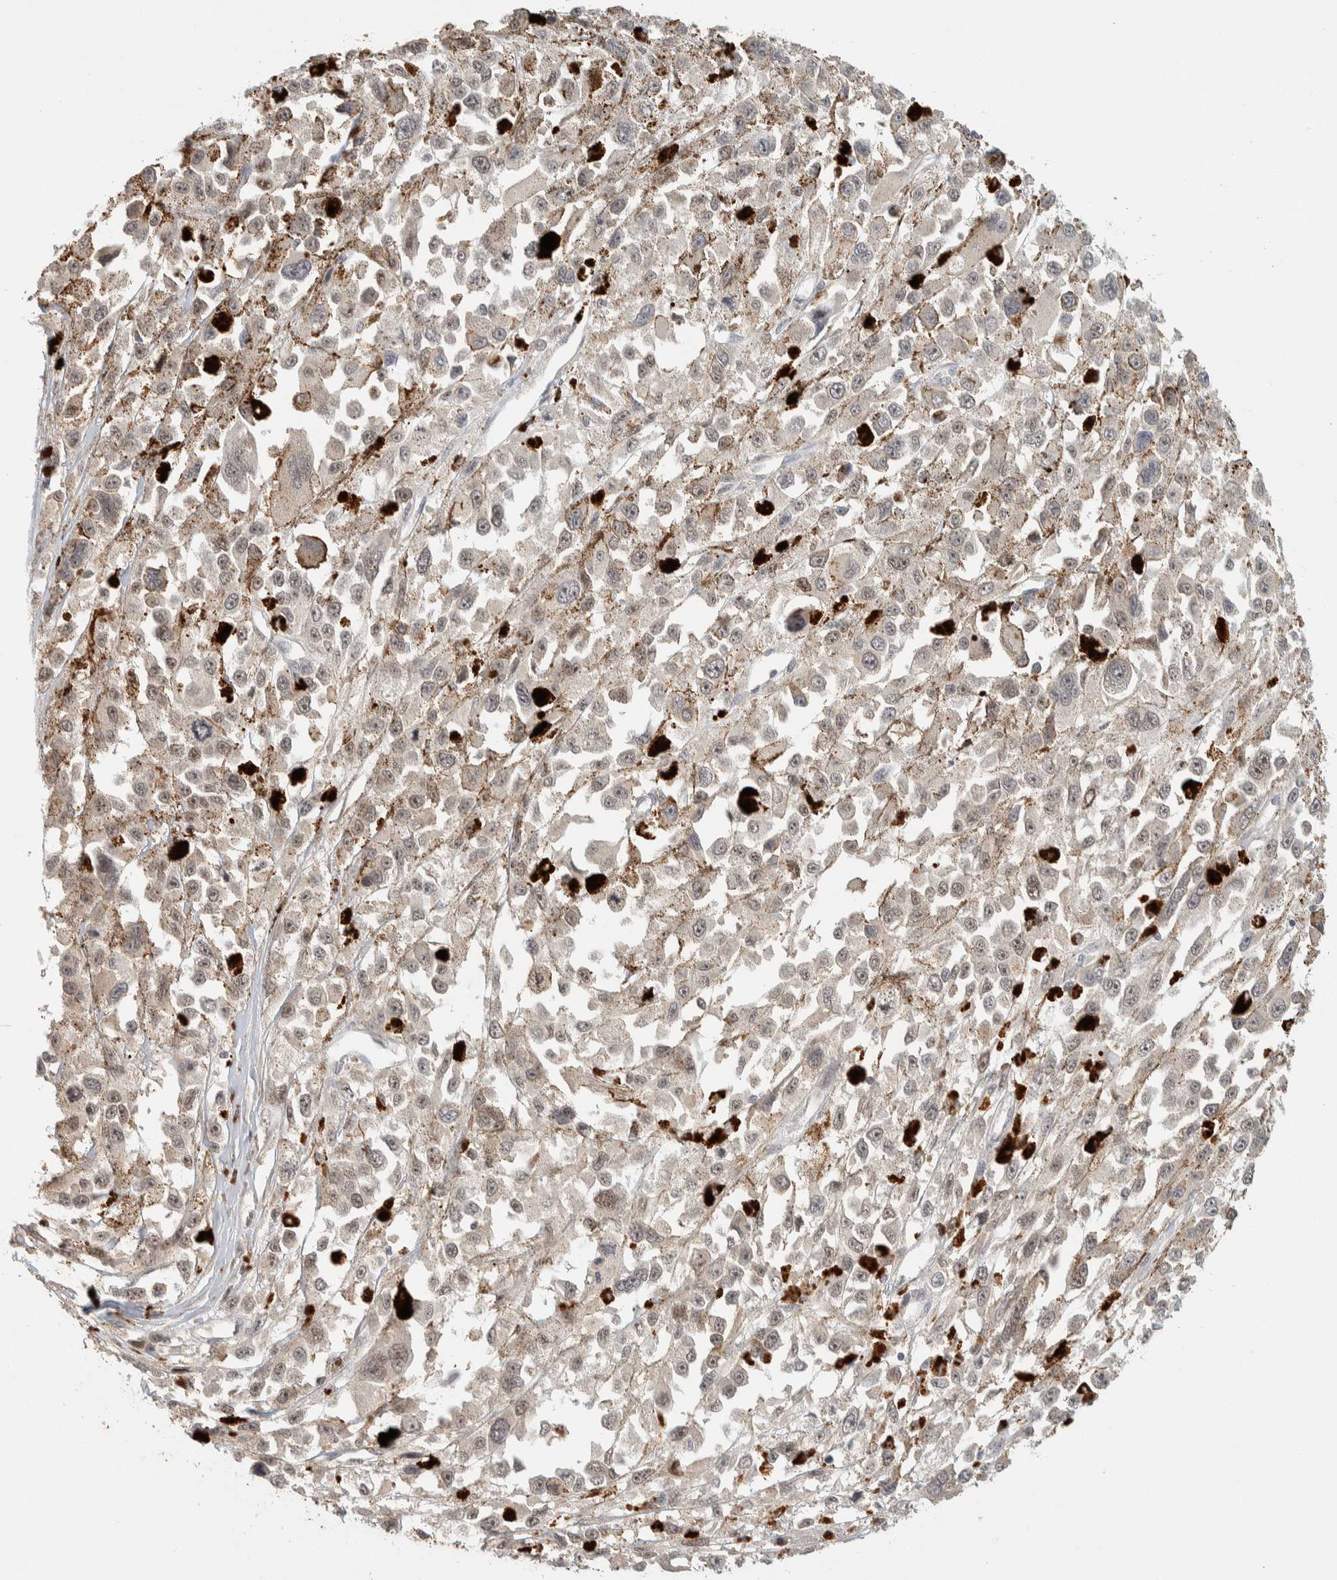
{"staining": {"intensity": "negative", "quantity": "none", "location": "none"}, "tissue": "melanoma", "cell_type": "Tumor cells", "image_type": "cancer", "snomed": [{"axis": "morphology", "description": "Malignant melanoma, Metastatic site"}, {"axis": "topography", "description": "Lymph node"}], "caption": "Immunohistochemistry histopathology image of neoplastic tissue: human melanoma stained with DAB (3,3'-diaminobenzidine) demonstrates no significant protein expression in tumor cells.", "gene": "ITPA", "patient": {"sex": "male", "age": 59}}